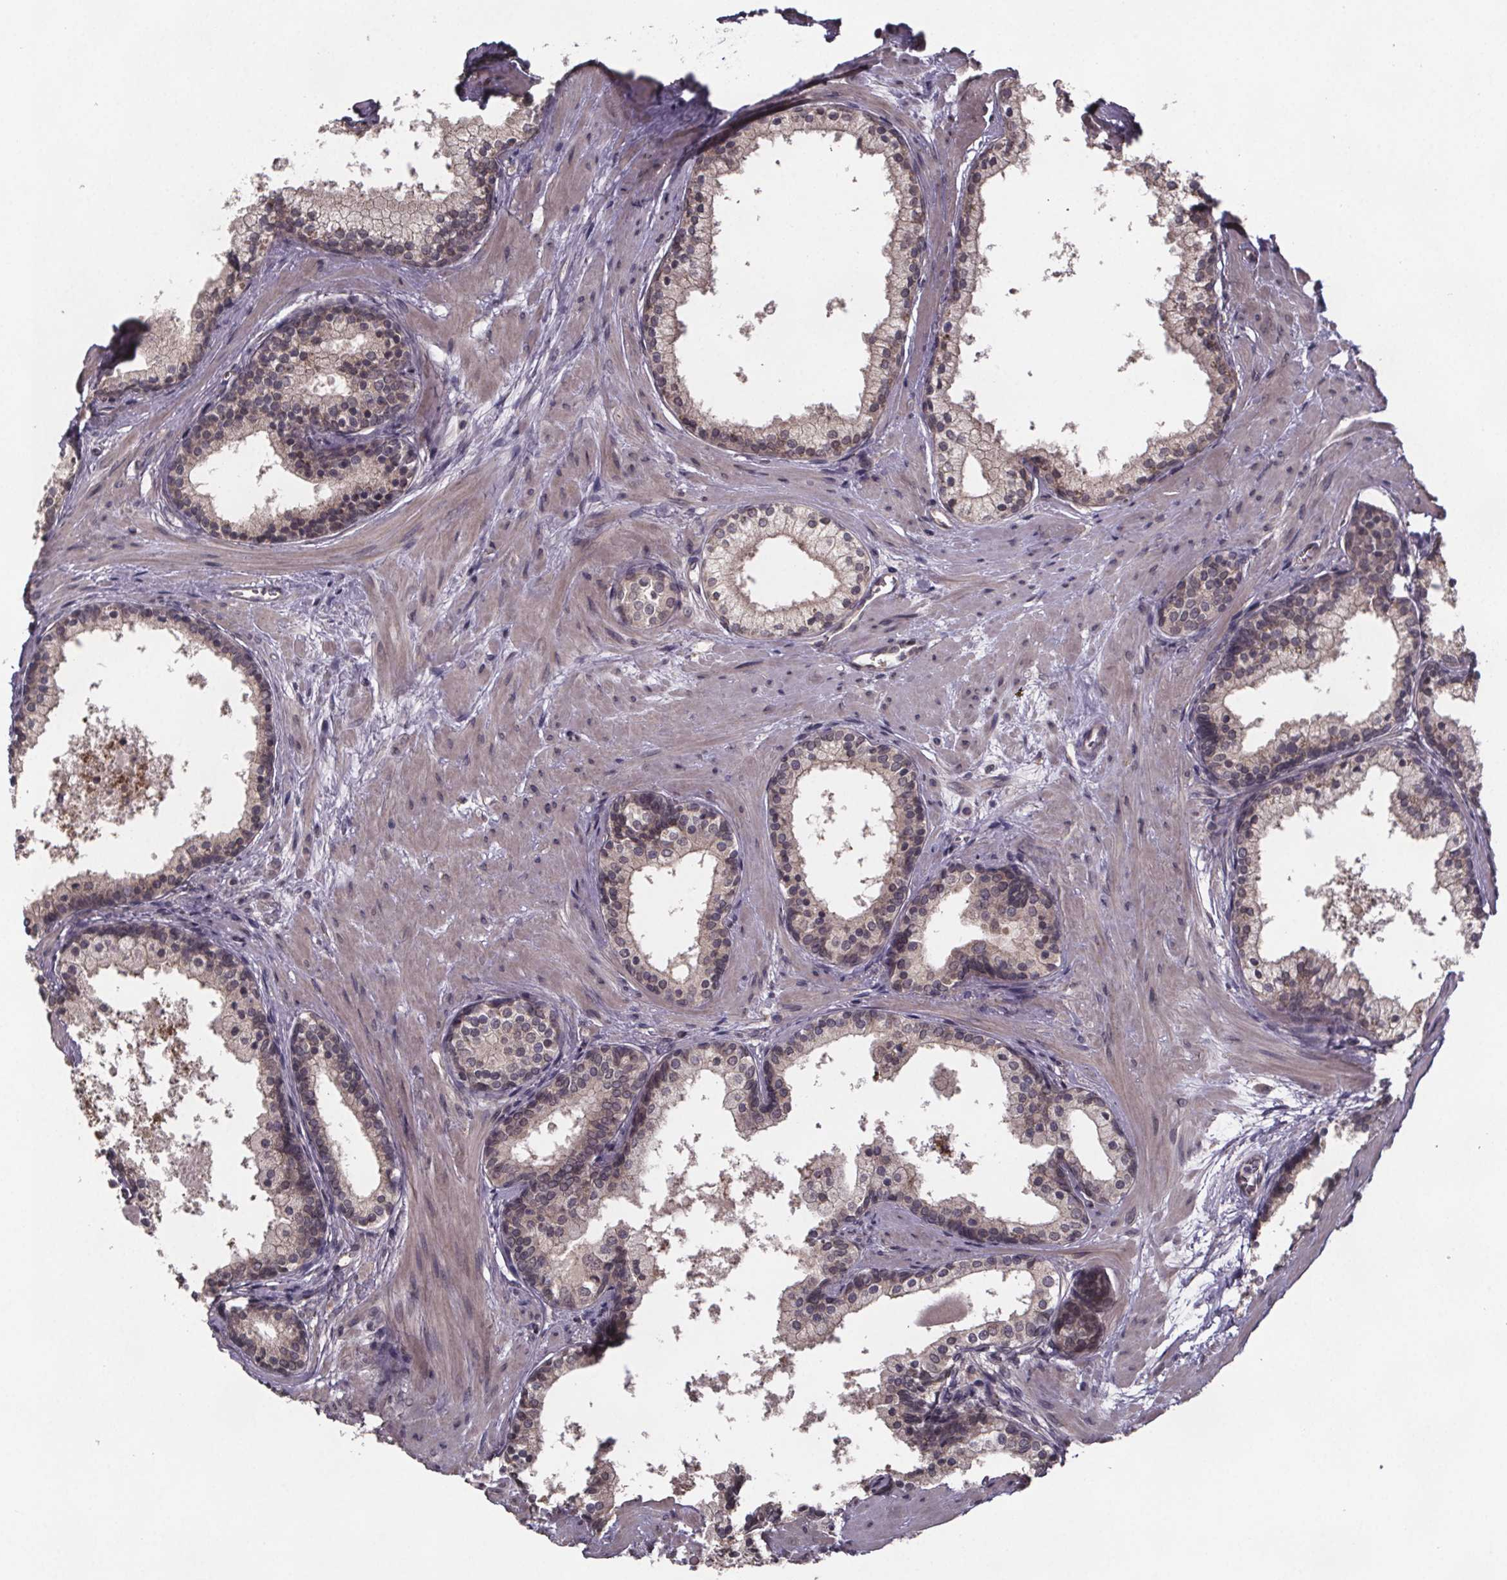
{"staining": {"intensity": "weak", "quantity": ">75%", "location": "cytoplasmic/membranous"}, "tissue": "prostate", "cell_type": "Glandular cells", "image_type": "normal", "snomed": [{"axis": "morphology", "description": "Normal tissue, NOS"}, {"axis": "topography", "description": "Prostate"}], "caption": "Immunohistochemical staining of normal human prostate exhibits weak cytoplasmic/membranous protein positivity in about >75% of glandular cells. (brown staining indicates protein expression, while blue staining denotes nuclei).", "gene": "SAT1", "patient": {"sex": "male", "age": 61}}